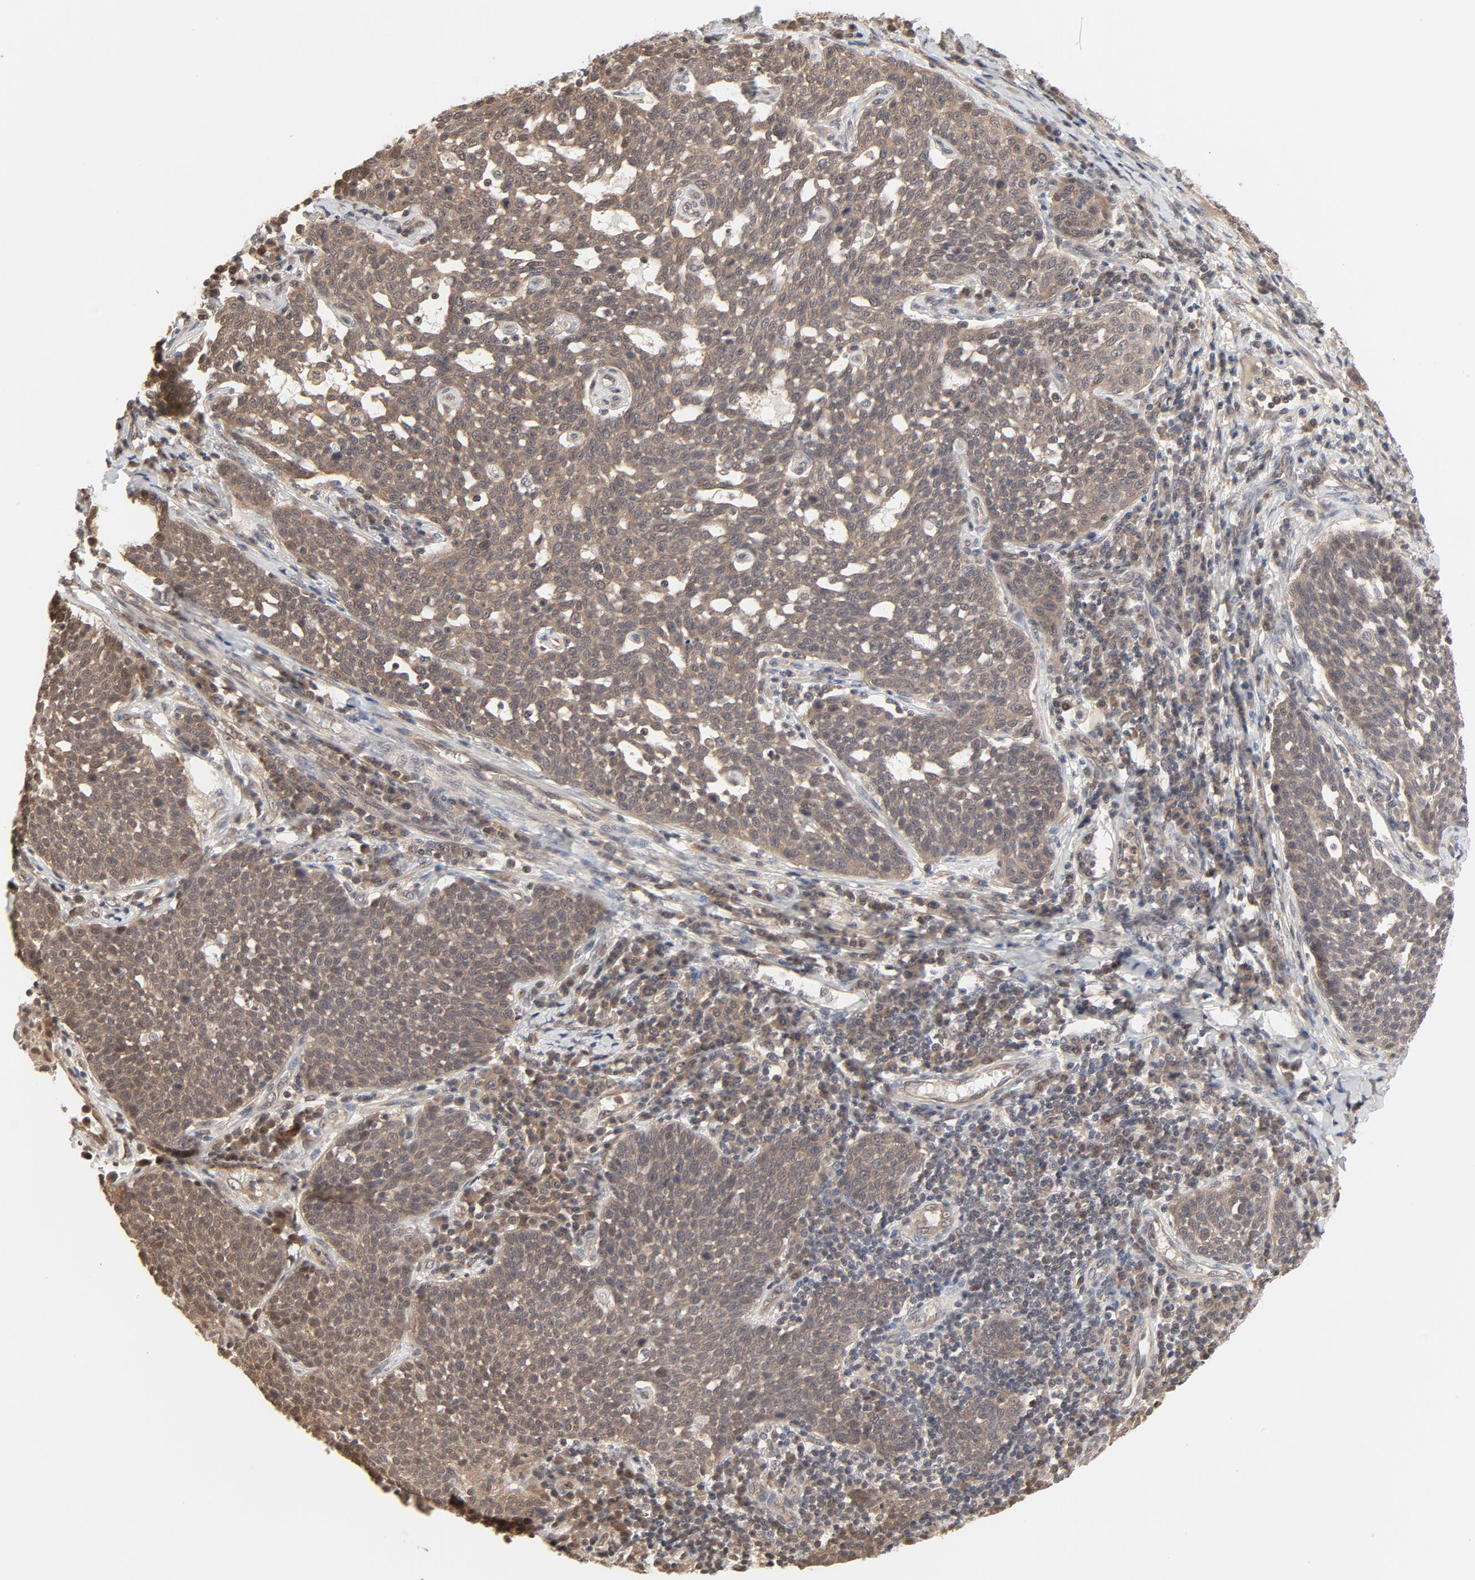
{"staining": {"intensity": "weak", "quantity": ">75%", "location": "cytoplasmic/membranous,nuclear"}, "tissue": "cervical cancer", "cell_type": "Tumor cells", "image_type": "cancer", "snomed": [{"axis": "morphology", "description": "Squamous cell carcinoma, NOS"}, {"axis": "topography", "description": "Cervix"}], "caption": "Protein positivity by immunohistochemistry (IHC) displays weak cytoplasmic/membranous and nuclear staining in about >75% of tumor cells in squamous cell carcinoma (cervical).", "gene": "NEDD8", "patient": {"sex": "female", "age": 34}}